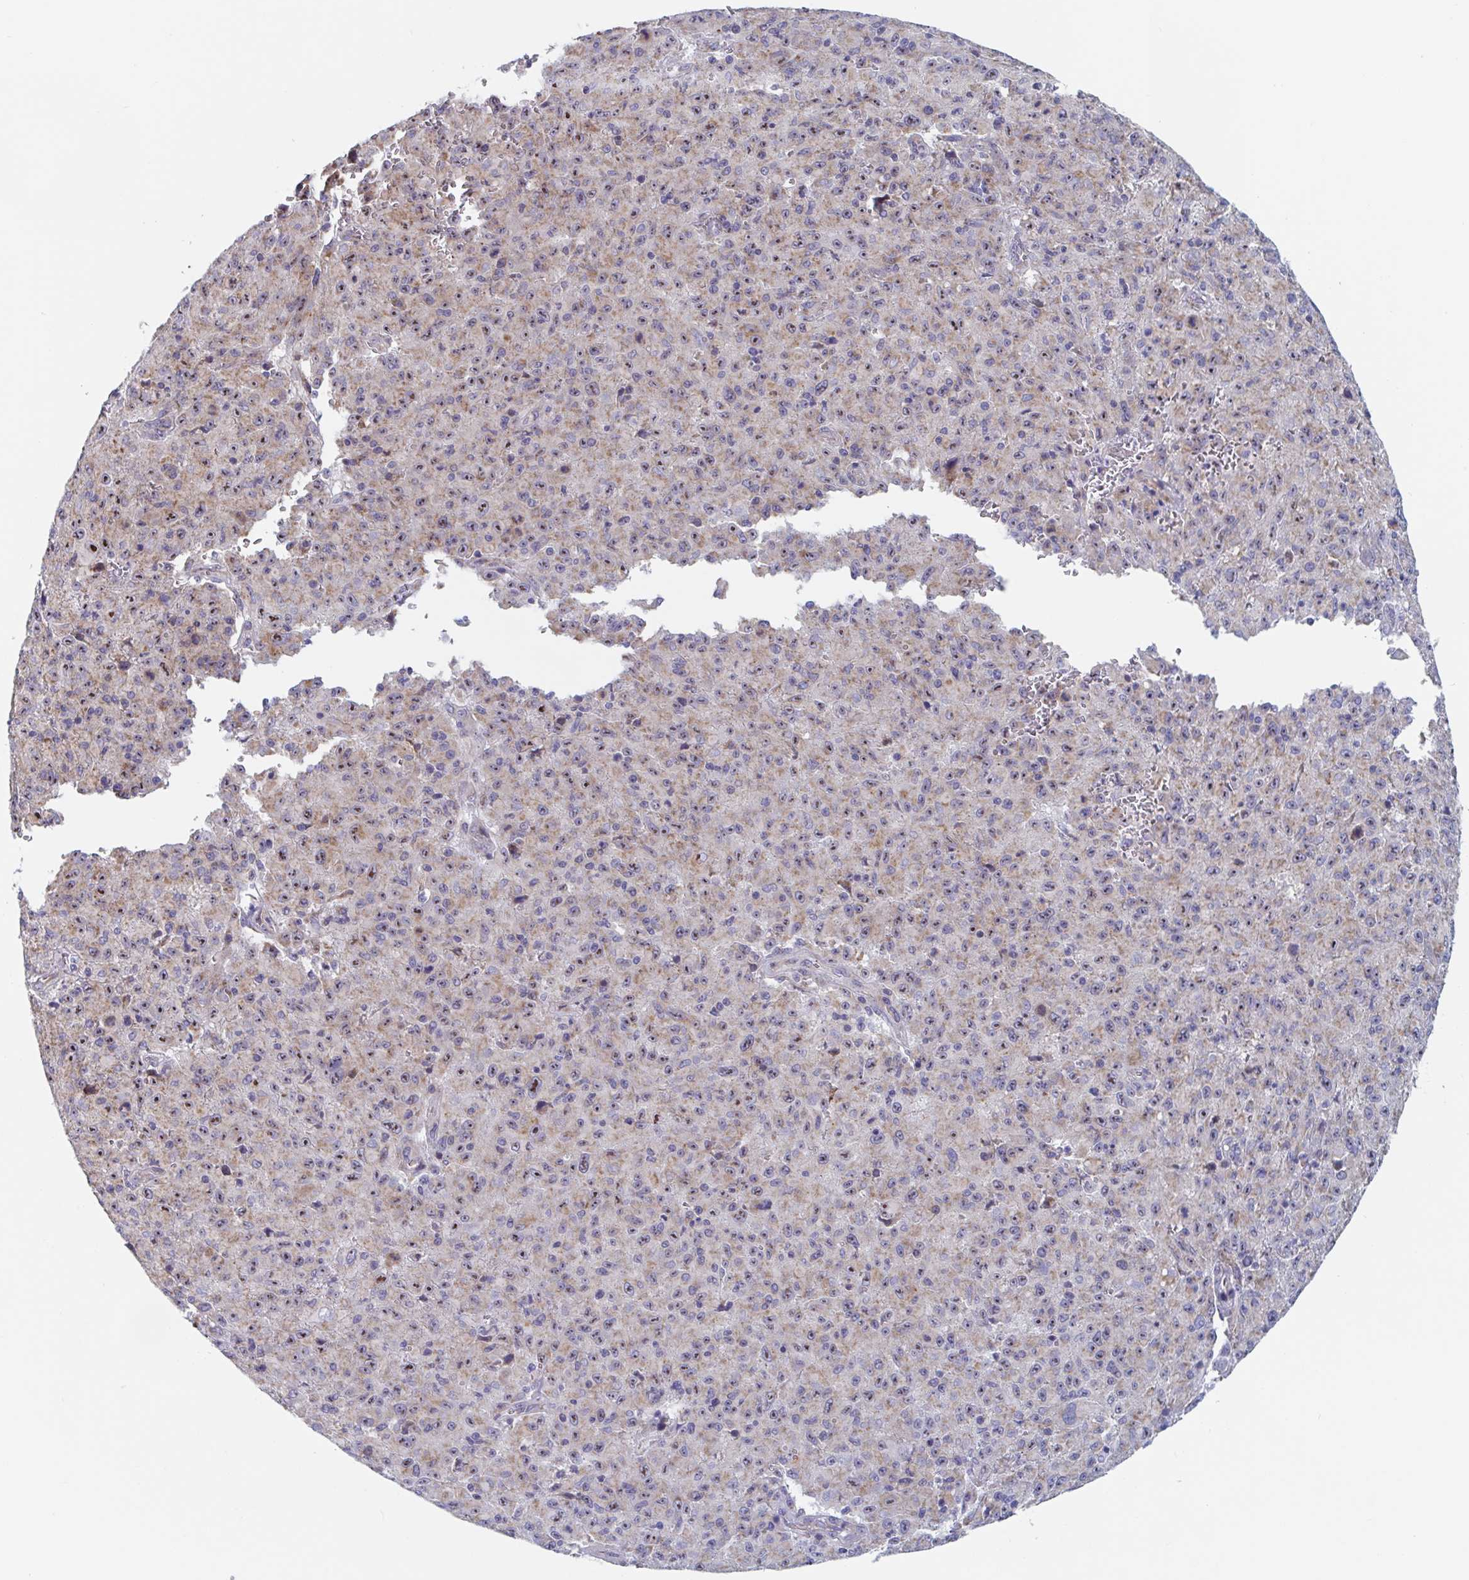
{"staining": {"intensity": "moderate", "quantity": ">75%", "location": "cytoplasmic/membranous,nuclear"}, "tissue": "melanoma", "cell_type": "Tumor cells", "image_type": "cancer", "snomed": [{"axis": "morphology", "description": "Malignant melanoma, NOS"}, {"axis": "topography", "description": "Skin"}], "caption": "Immunohistochemistry histopathology image of human melanoma stained for a protein (brown), which demonstrates medium levels of moderate cytoplasmic/membranous and nuclear expression in about >75% of tumor cells.", "gene": "MRPL53", "patient": {"sex": "male", "age": 46}}